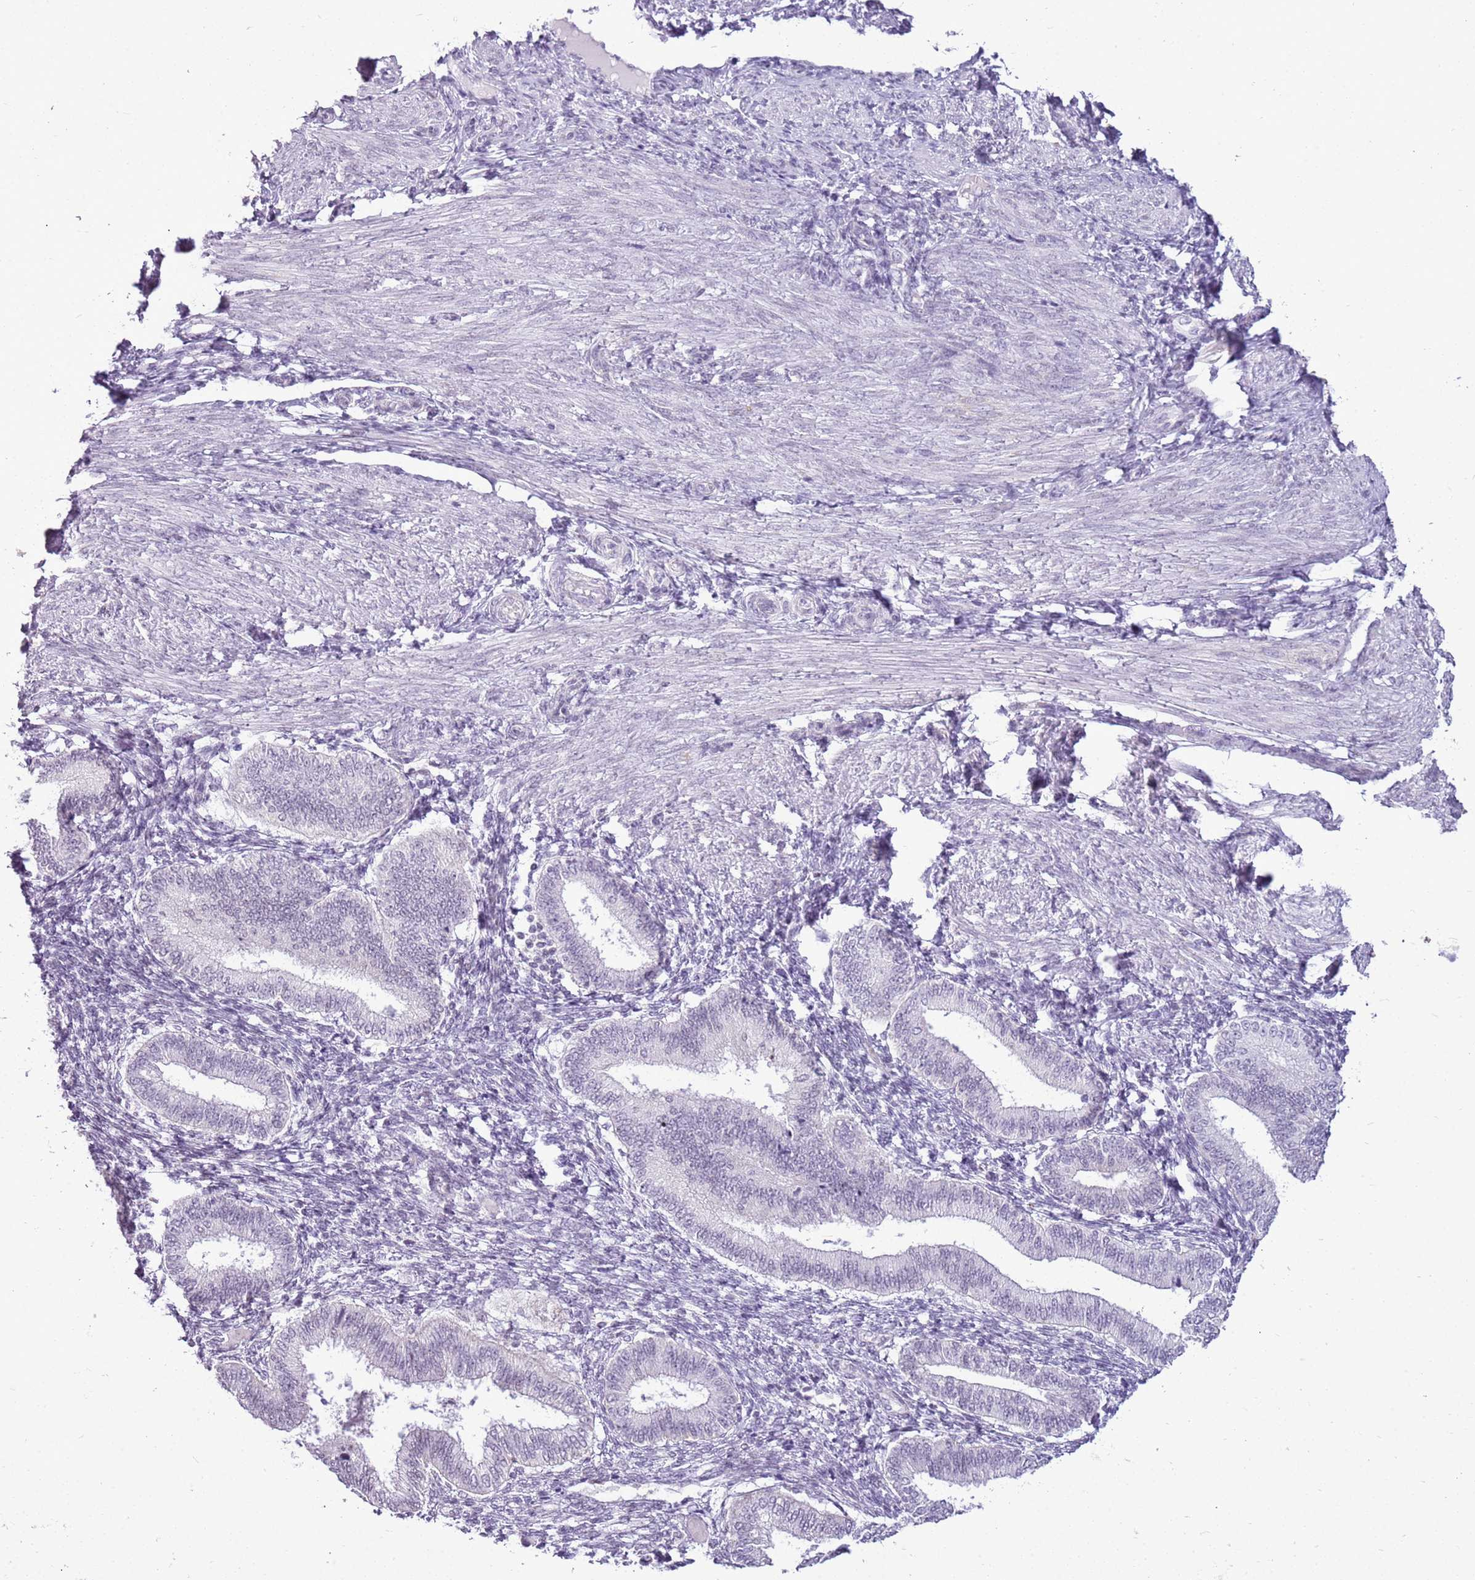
{"staining": {"intensity": "negative", "quantity": "none", "location": "none"}, "tissue": "endometrium", "cell_type": "Cells in endometrial stroma", "image_type": "normal", "snomed": [{"axis": "morphology", "description": "Normal tissue, NOS"}, {"axis": "topography", "description": "Endometrium"}], "caption": "This is a photomicrograph of immunohistochemistry staining of unremarkable endometrium, which shows no expression in cells in endometrial stroma.", "gene": "RPL3L", "patient": {"sex": "female", "age": 39}}